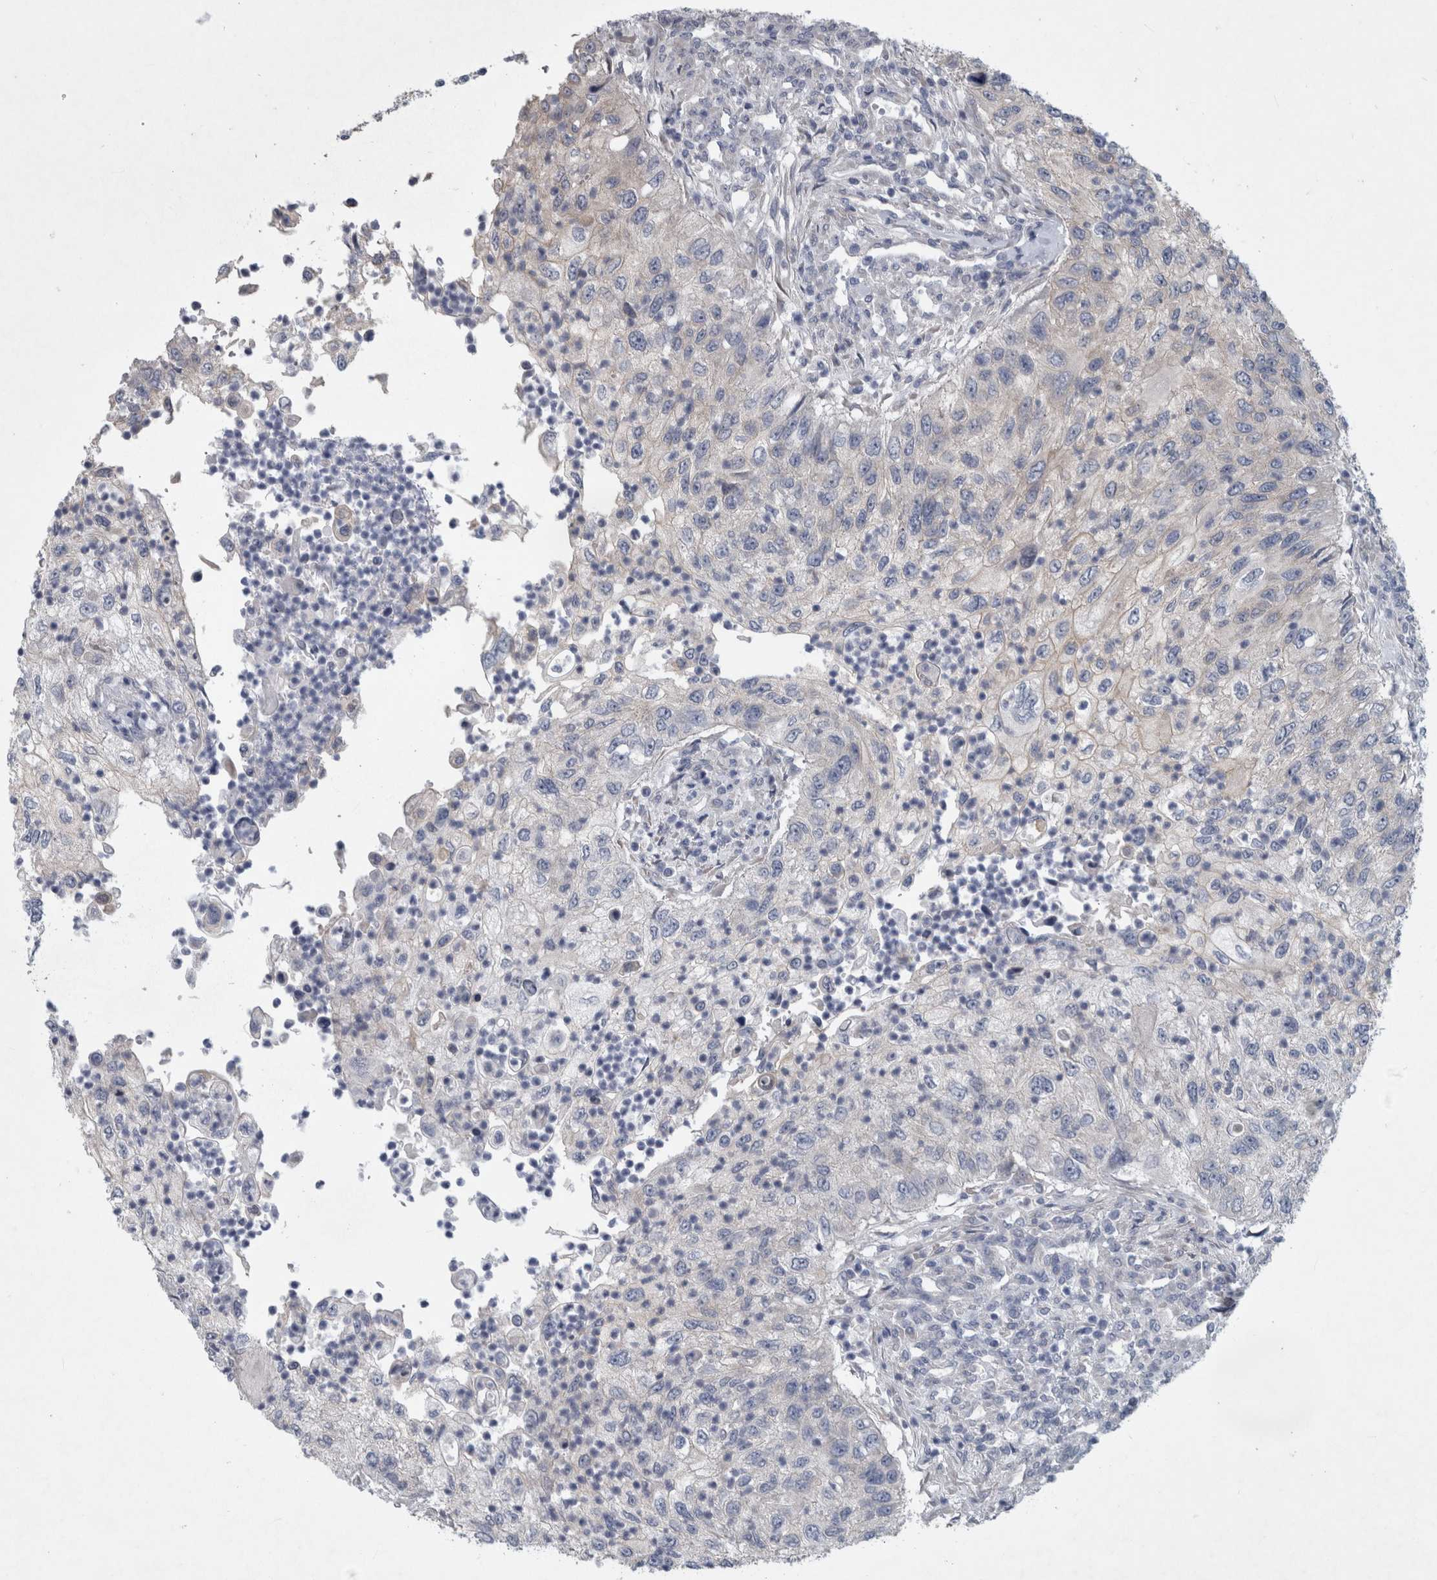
{"staining": {"intensity": "negative", "quantity": "none", "location": "none"}, "tissue": "urothelial cancer", "cell_type": "Tumor cells", "image_type": "cancer", "snomed": [{"axis": "morphology", "description": "Urothelial carcinoma, High grade"}, {"axis": "topography", "description": "Urinary bladder"}], "caption": "Tumor cells are negative for protein expression in human urothelial cancer. (DAB (3,3'-diaminobenzidine) immunohistochemistry visualized using brightfield microscopy, high magnification).", "gene": "FAM83H", "patient": {"sex": "female", "age": 60}}